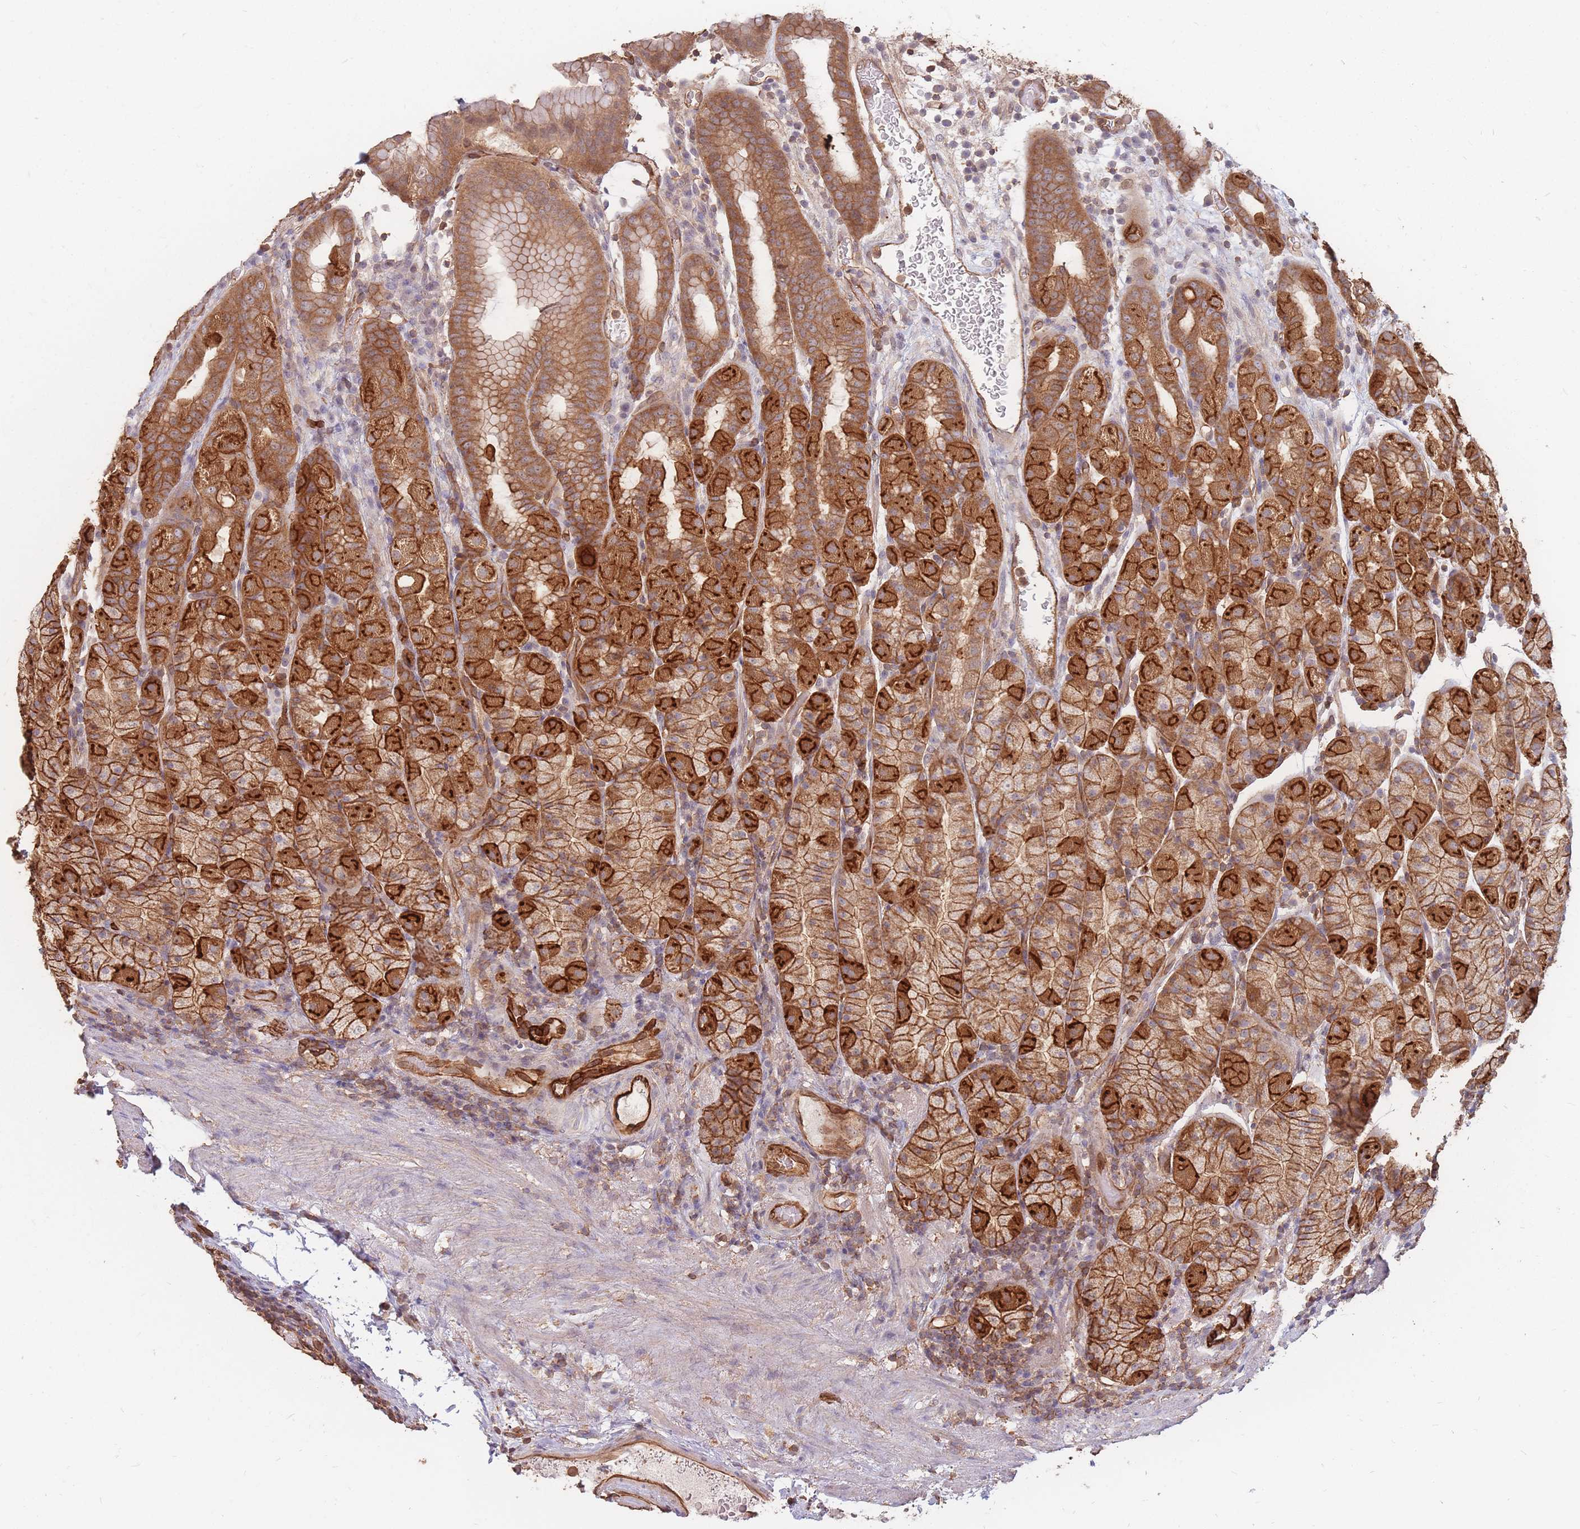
{"staining": {"intensity": "strong", "quantity": ">75%", "location": "cytoplasmic/membranous"}, "tissue": "stomach", "cell_type": "Glandular cells", "image_type": "normal", "snomed": [{"axis": "morphology", "description": "Normal tissue, NOS"}, {"axis": "topography", "description": "Stomach, upper"}, {"axis": "topography", "description": "Stomach, lower"}, {"axis": "topography", "description": "Small intestine"}], "caption": "Protein positivity by immunohistochemistry (IHC) reveals strong cytoplasmic/membranous positivity in approximately >75% of glandular cells in benign stomach. (IHC, brightfield microscopy, high magnification).", "gene": "PLS3", "patient": {"sex": "male", "age": 68}}